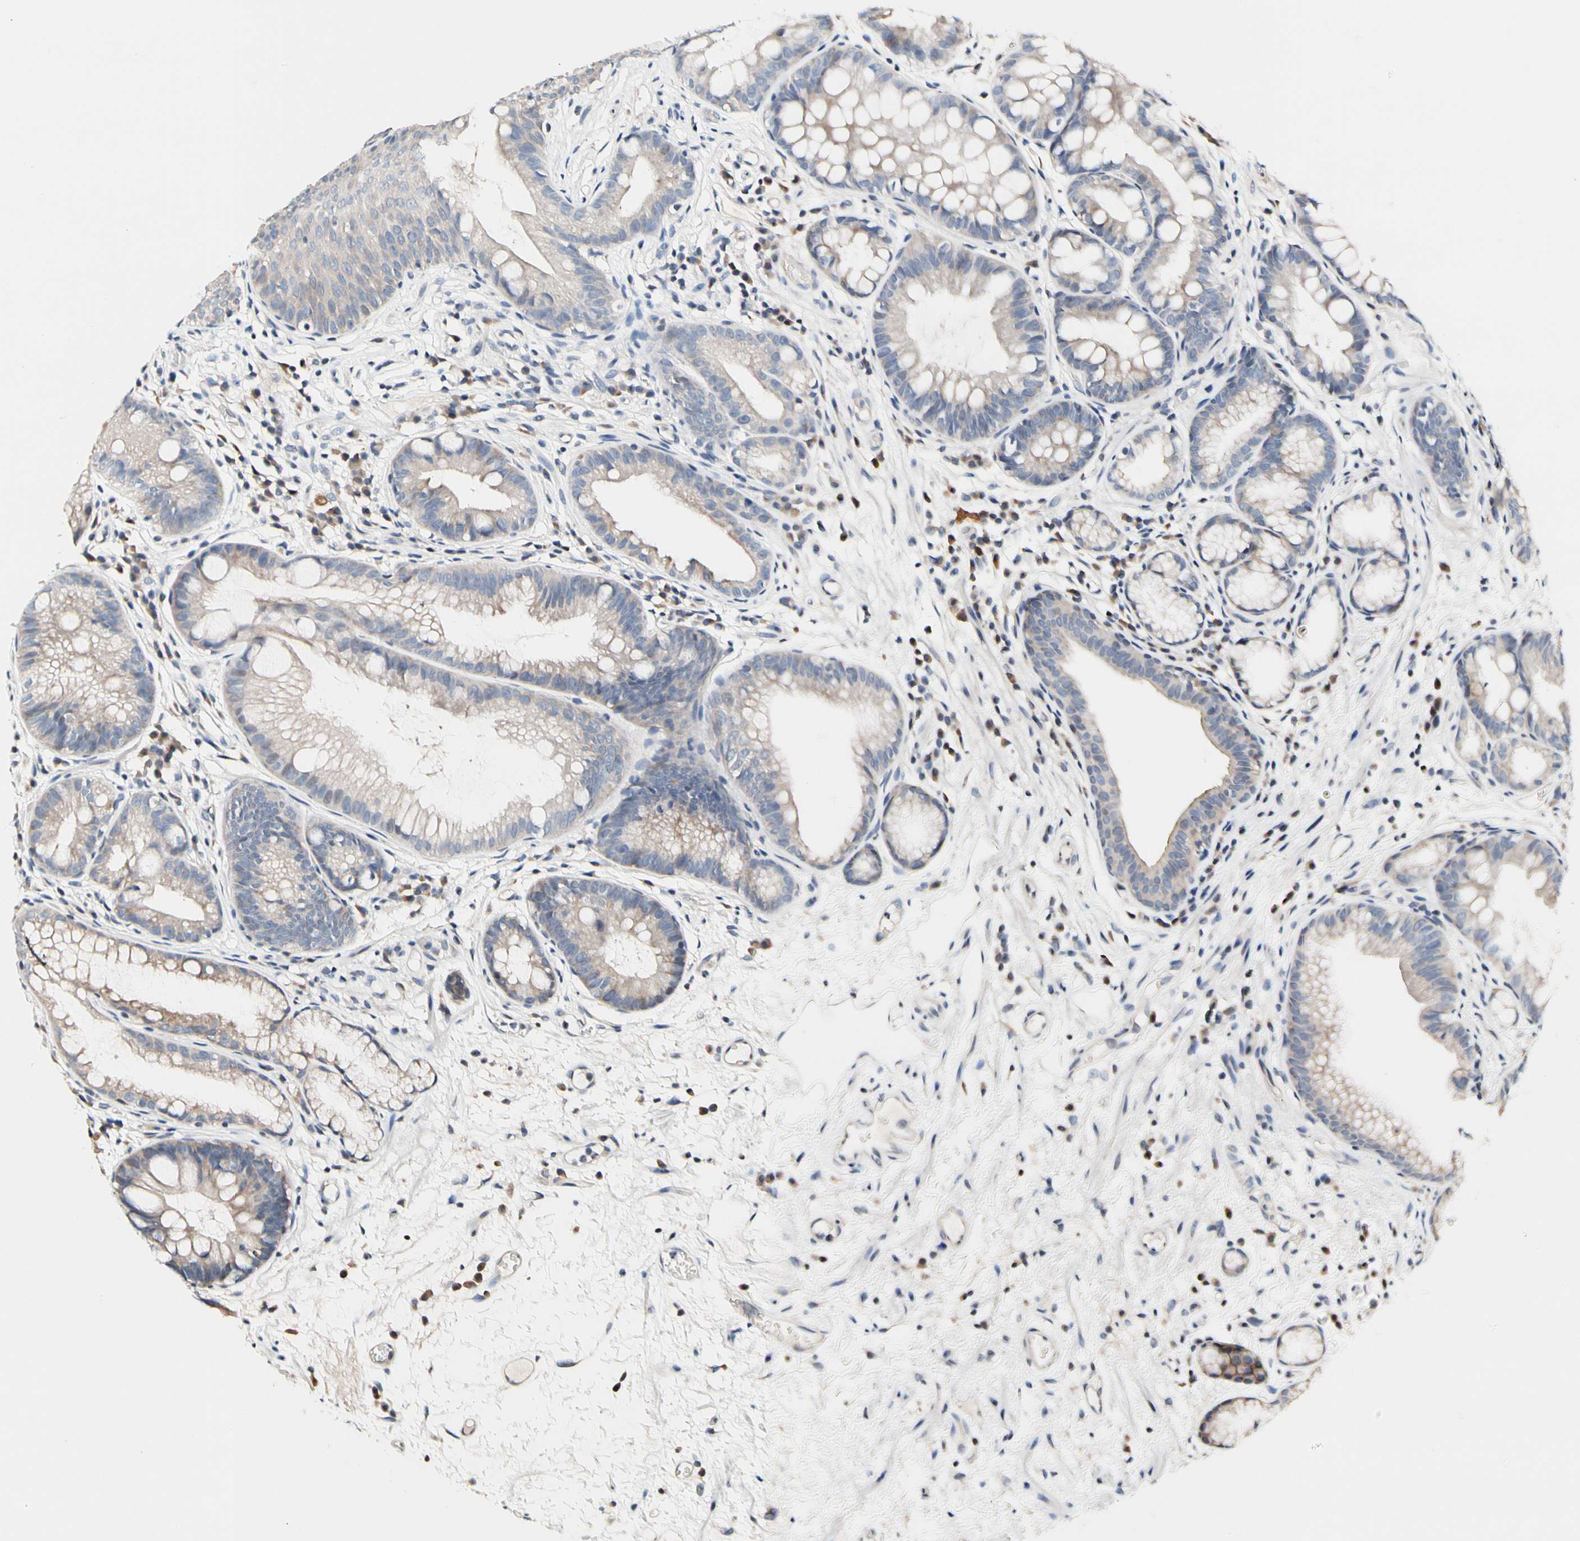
{"staining": {"intensity": "weak", "quantity": ">75%", "location": "cytoplasmic/membranous"}, "tissue": "stomach", "cell_type": "Glandular cells", "image_type": "normal", "snomed": [{"axis": "morphology", "description": "Normal tissue, NOS"}, {"axis": "topography", "description": "Stomach, upper"}], "caption": "This histopathology image exhibits IHC staining of benign human stomach, with low weak cytoplasmic/membranous positivity in about >75% of glandular cells.", "gene": "SOX30", "patient": {"sex": "male", "age": 72}}